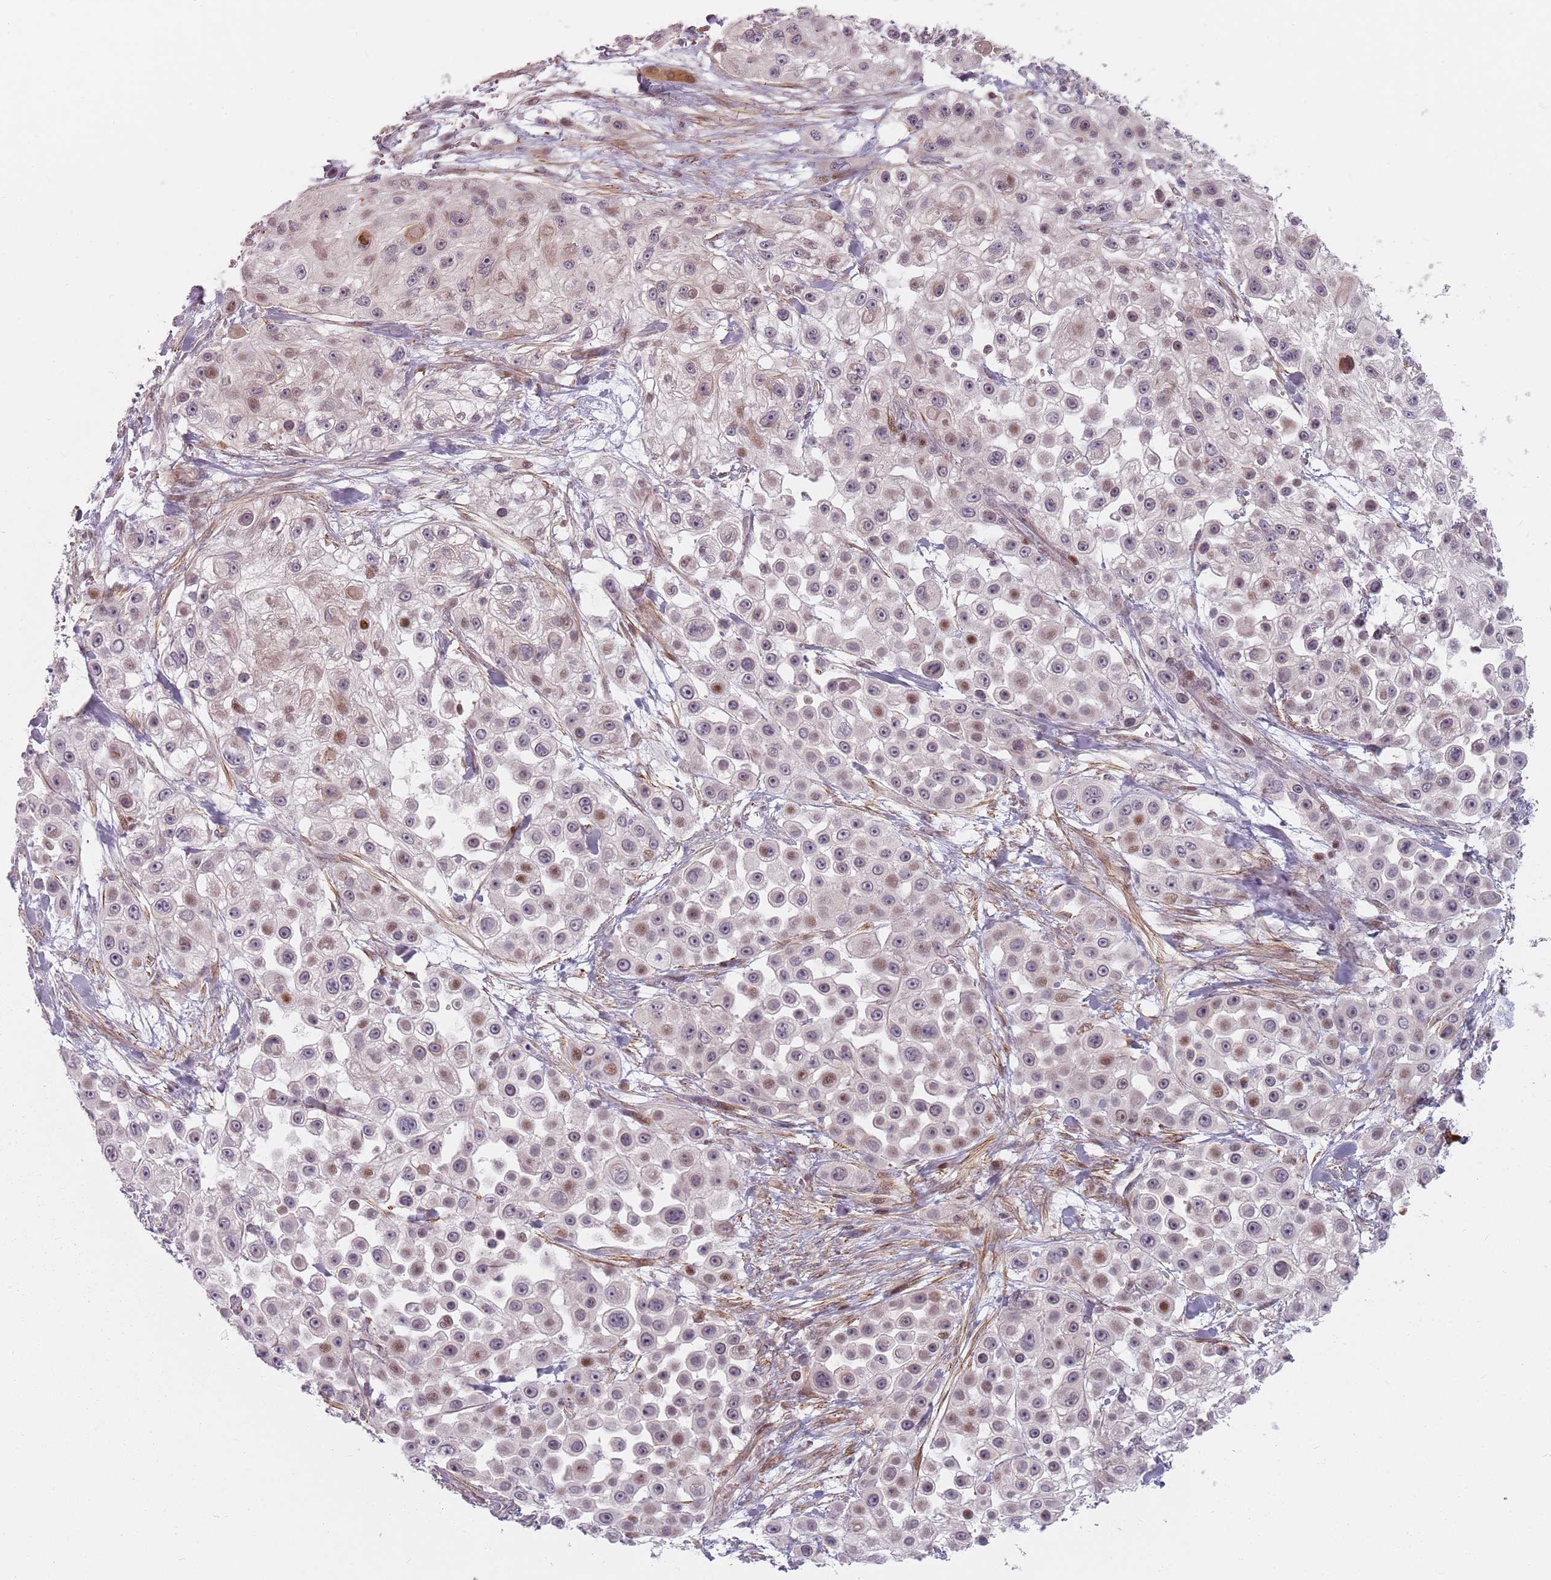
{"staining": {"intensity": "moderate", "quantity": "25%-75%", "location": "nuclear"}, "tissue": "skin cancer", "cell_type": "Tumor cells", "image_type": "cancer", "snomed": [{"axis": "morphology", "description": "Squamous cell carcinoma, NOS"}, {"axis": "topography", "description": "Skin"}], "caption": "Moderate nuclear protein expression is appreciated in about 25%-75% of tumor cells in skin cancer.", "gene": "RPS6KA2", "patient": {"sex": "male", "age": 67}}